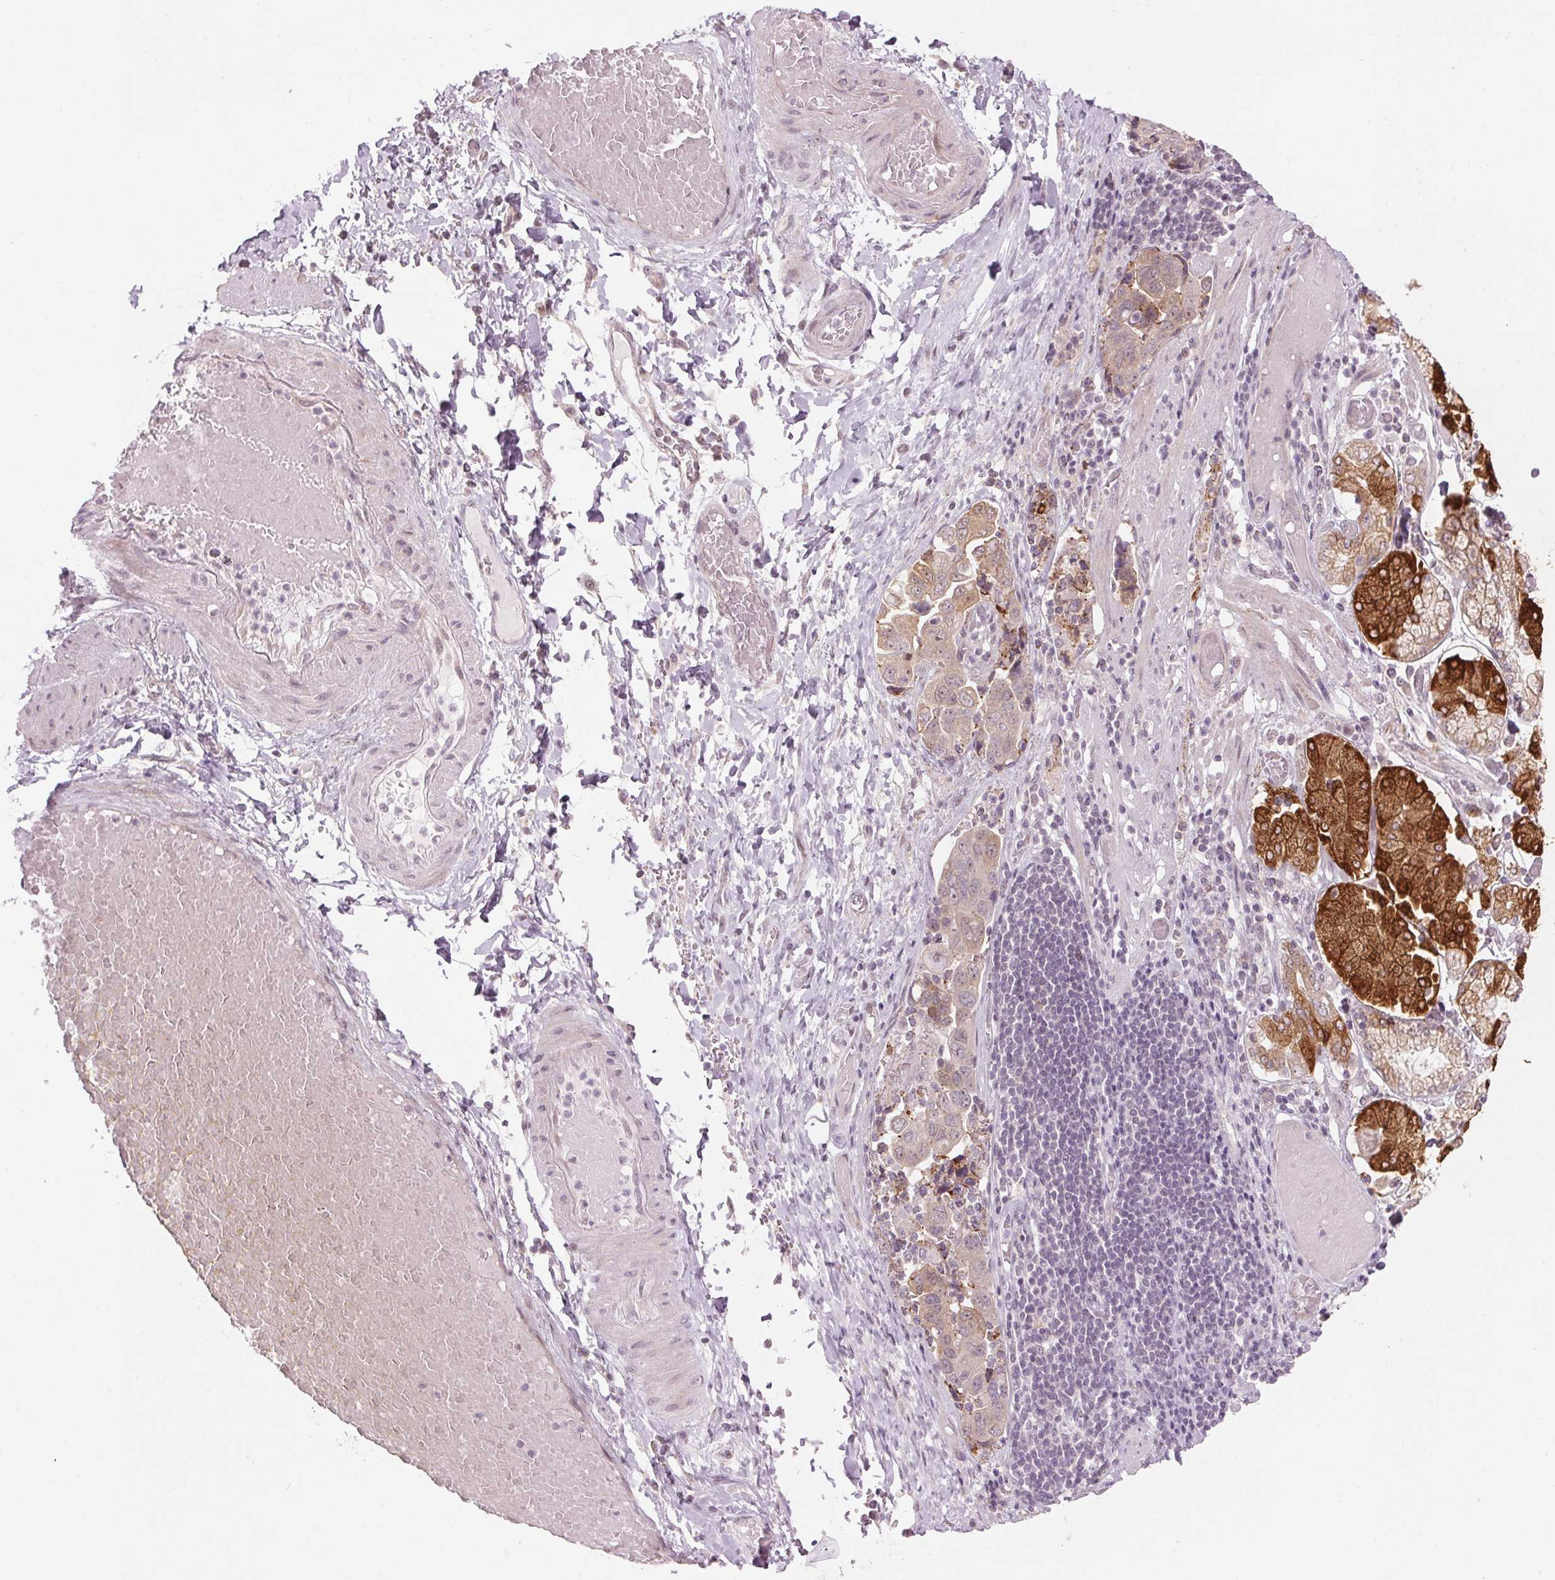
{"staining": {"intensity": "weak", "quantity": "<25%", "location": "cytoplasmic/membranous"}, "tissue": "stomach cancer", "cell_type": "Tumor cells", "image_type": "cancer", "snomed": [{"axis": "morphology", "description": "Adenocarcinoma, NOS"}, {"axis": "topography", "description": "Stomach, upper"}, {"axis": "topography", "description": "Stomach"}], "caption": "Immunohistochemistry (IHC) image of stomach cancer (adenocarcinoma) stained for a protein (brown), which demonstrates no expression in tumor cells.", "gene": "TMED6", "patient": {"sex": "male", "age": 62}}